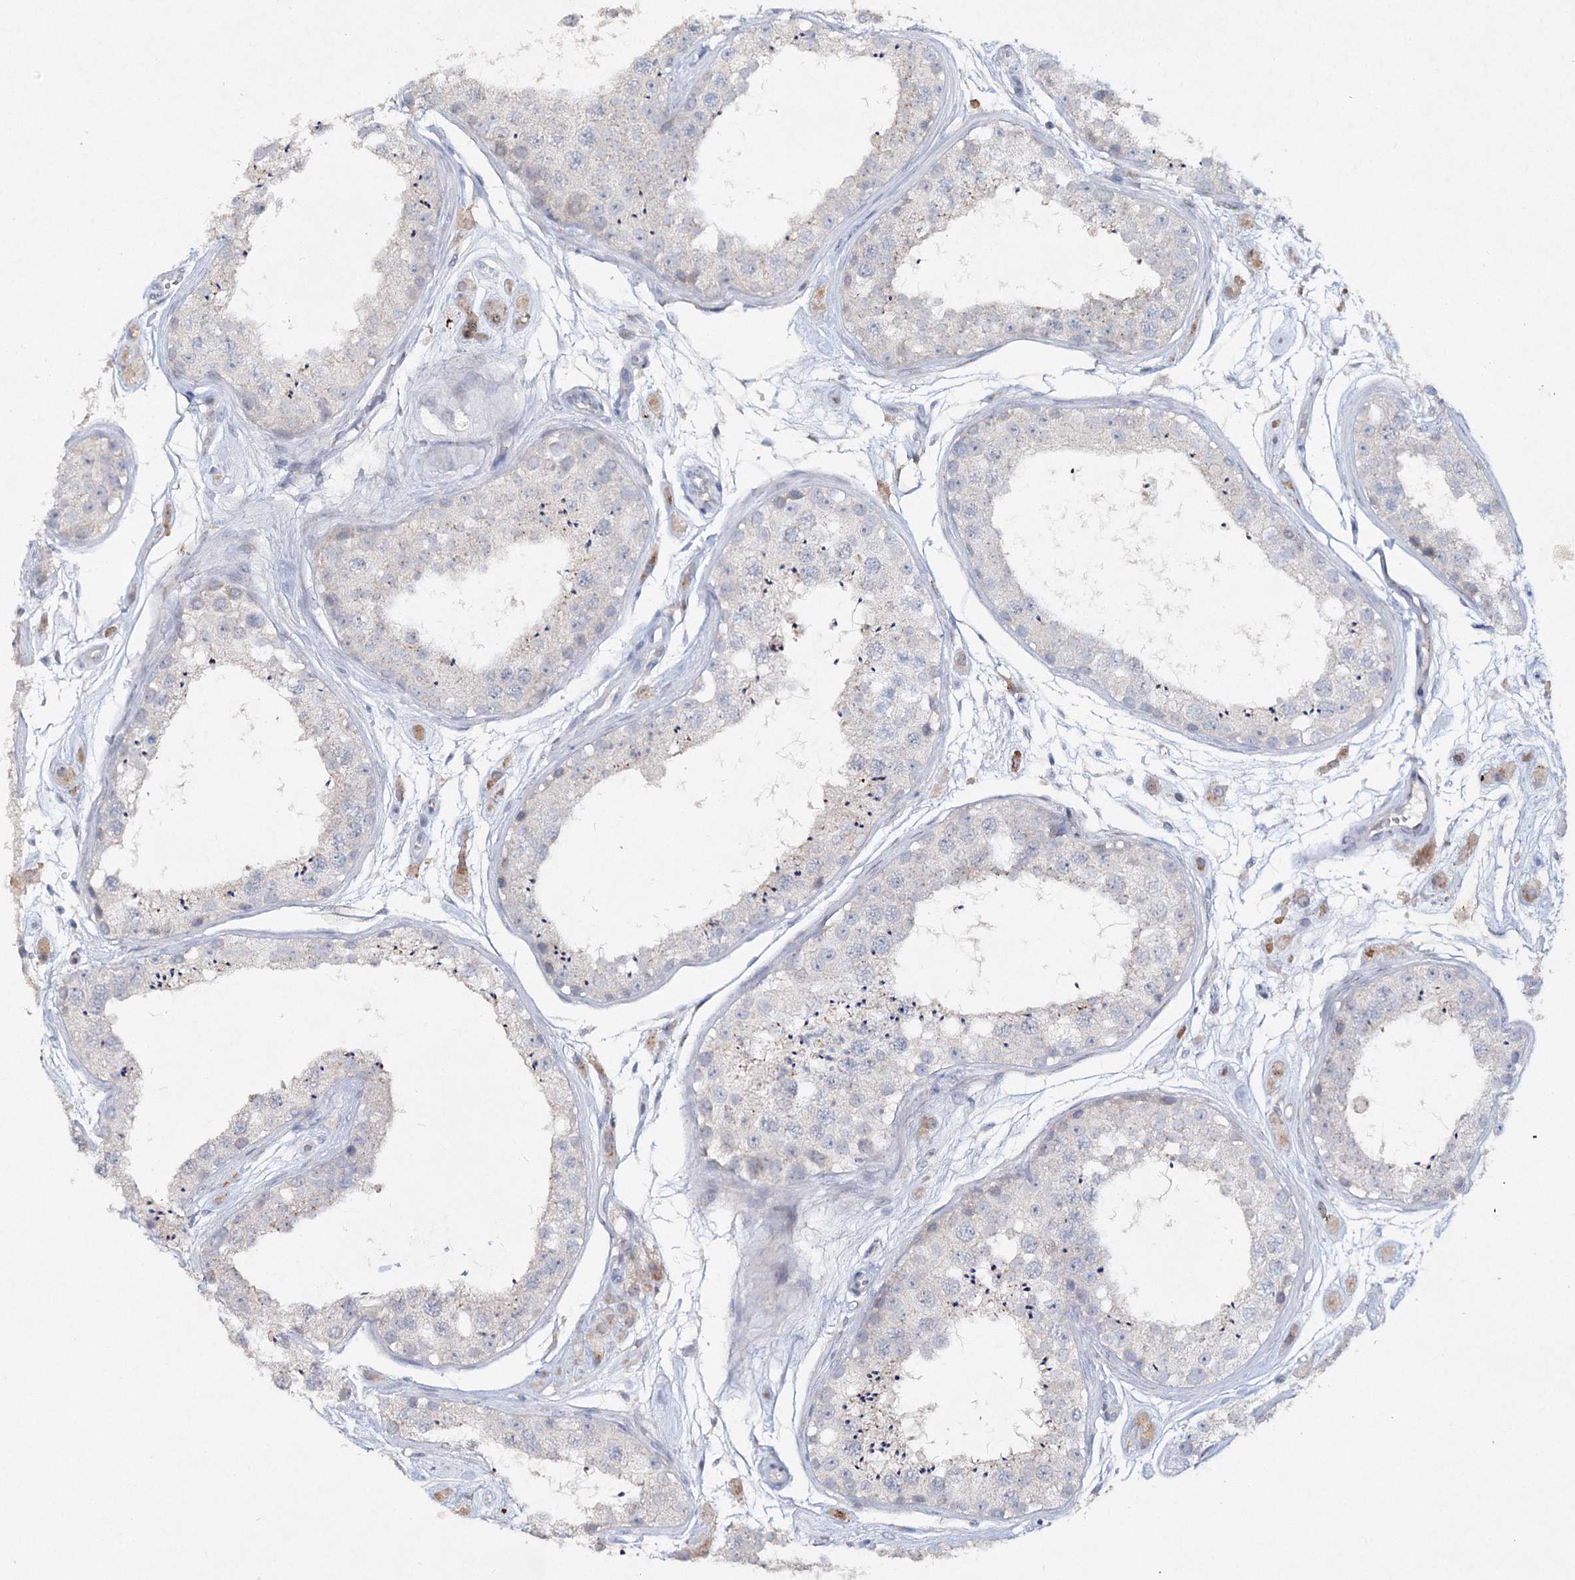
{"staining": {"intensity": "weak", "quantity": "<25%", "location": "cytoplasmic/membranous"}, "tissue": "testis", "cell_type": "Cells in seminiferous ducts", "image_type": "normal", "snomed": [{"axis": "morphology", "description": "Normal tissue, NOS"}, {"axis": "topography", "description": "Testis"}], "caption": "DAB (3,3'-diaminobenzidine) immunohistochemical staining of benign human testis demonstrates no significant positivity in cells in seminiferous ducts.", "gene": "RFX6", "patient": {"sex": "male", "age": 25}}